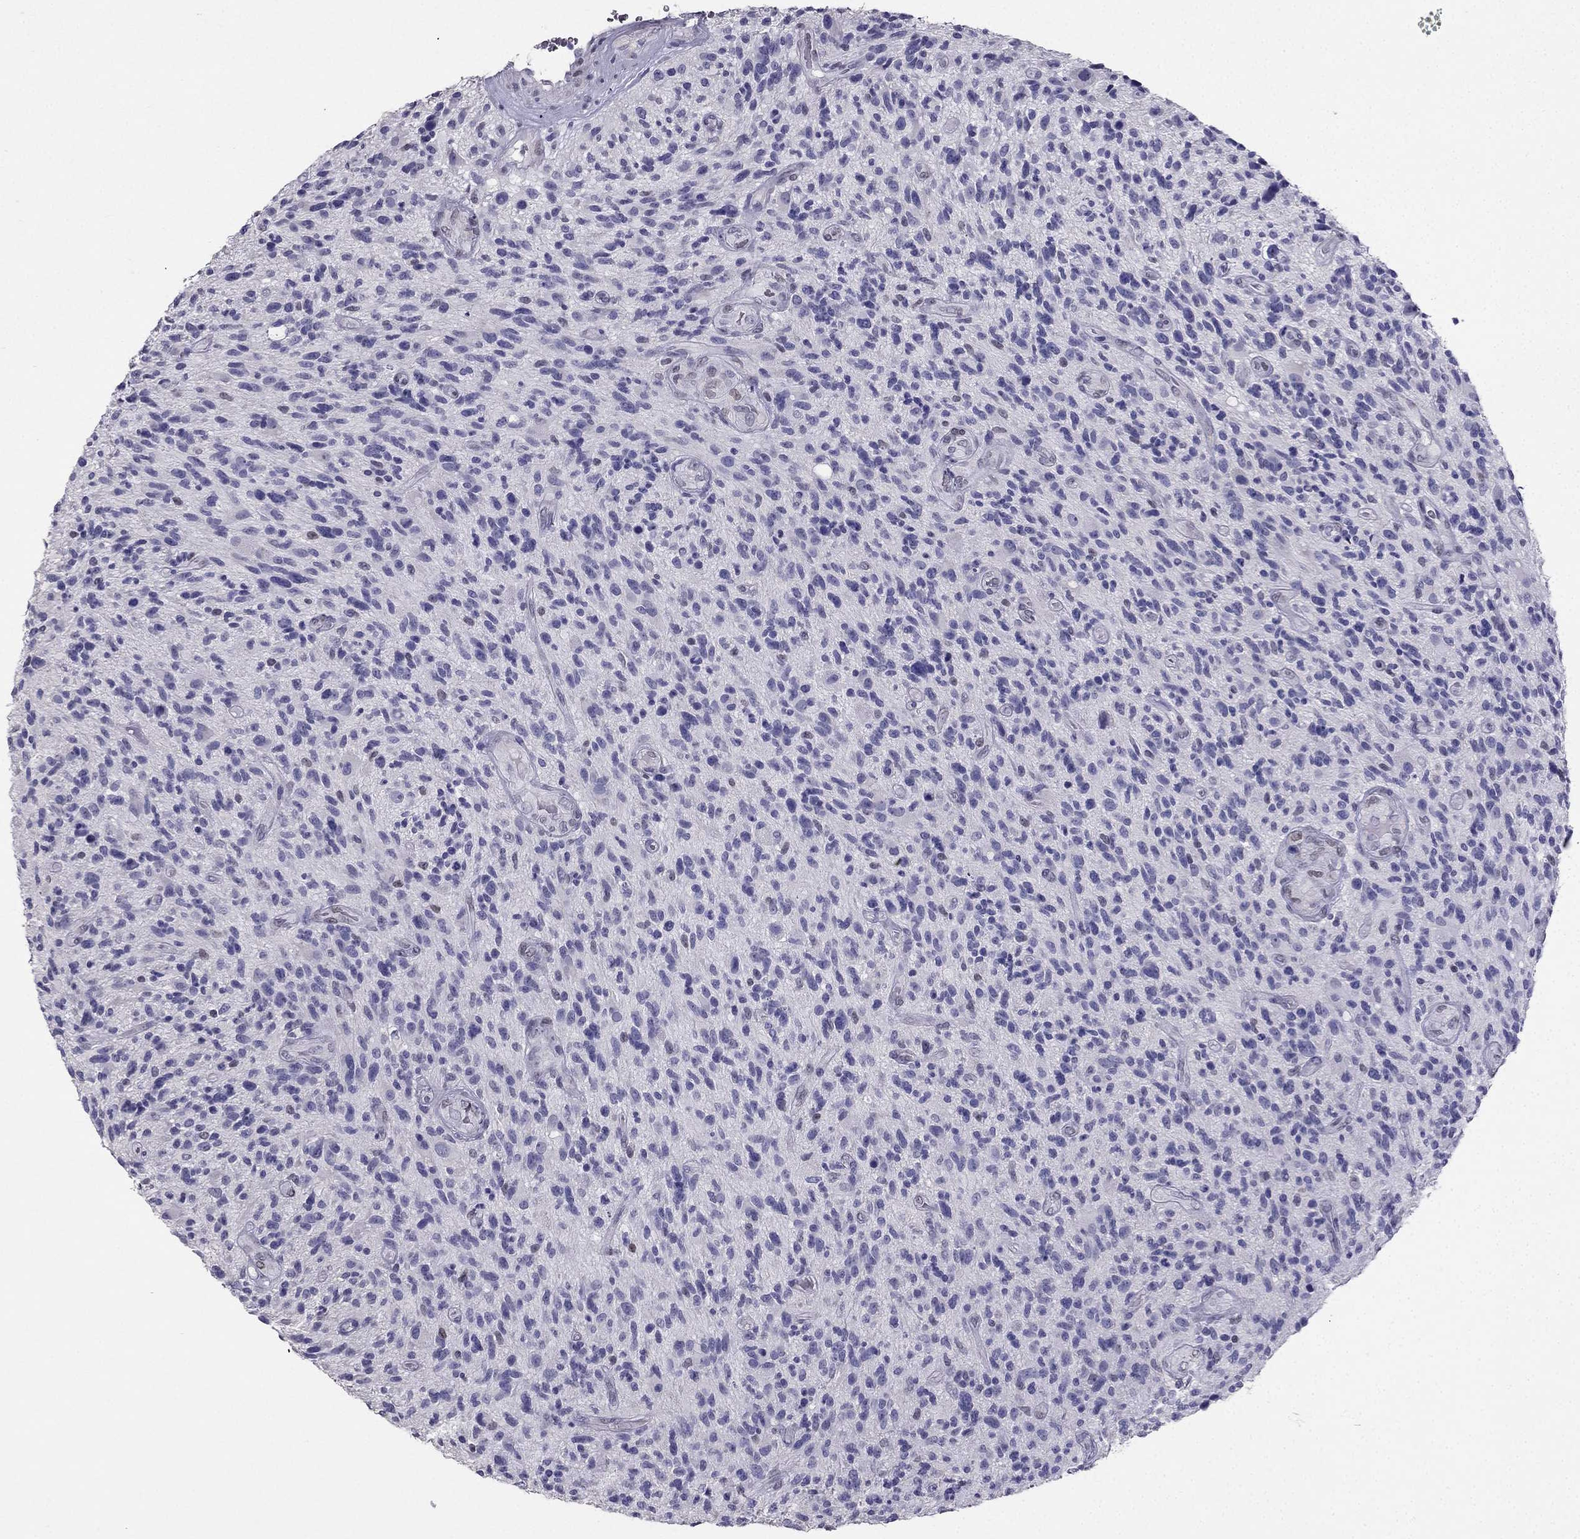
{"staining": {"intensity": "negative", "quantity": "none", "location": "none"}, "tissue": "glioma", "cell_type": "Tumor cells", "image_type": "cancer", "snomed": [{"axis": "morphology", "description": "Glioma, malignant, High grade"}, {"axis": "topography", "description": "Brain"}], "caption": "This is an IHC photomicrograph of malignant high-grade glioma. There is no positivity in tumor cells.", "gene": "ARID3A", "patient": {"sex": "male", "age": 47}}